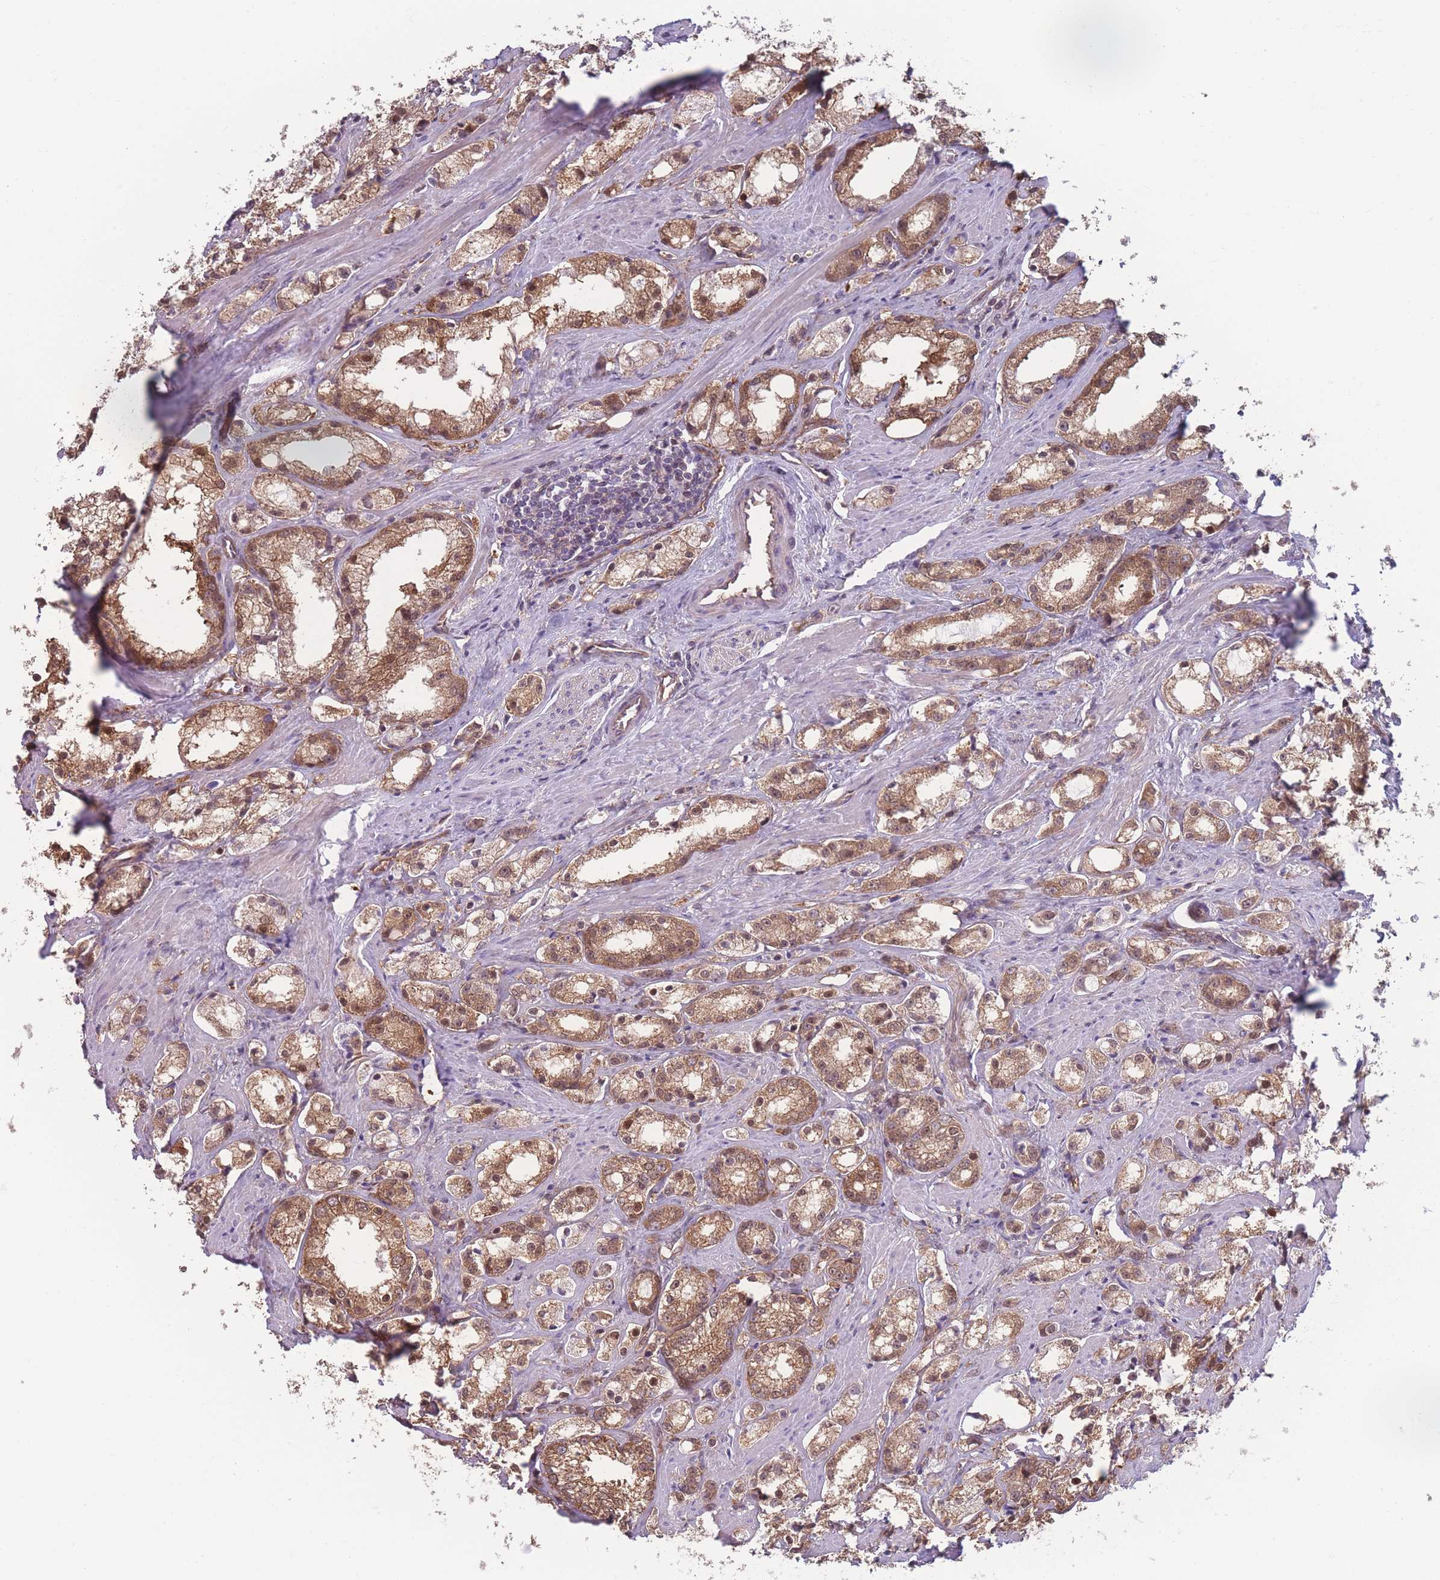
{"staining": {"intensity": "moderate", "quantity": ">75%", "location": "cytoplasmic/membranous,nuclear"}, "tissue": "prostate cancer", "cell_type": "Tumor cells", "image_type": "cancer", "snomed": [{"axis": "morphology", "description": "Adenocarcinoma, High grade"}, {"axis": "topography", "description": "Prostate"}], "caption": "High-power microscopy captured an immunohistochemistry image of prostate cancer (adenocarcinoma (high-grade)), revealing moderate cytoplasmic/membranous and nuclear positivity in about >75% of tumor cells. The staining was performed using DAB (3,3'-diaminobenzidine) to visualize the protein expression in brown, while the nuclei were stained in blue with hematoxylin (Magnification: 20x).", "gene": "STEAP3", "patient": {"sex": "male", "age": 66}}